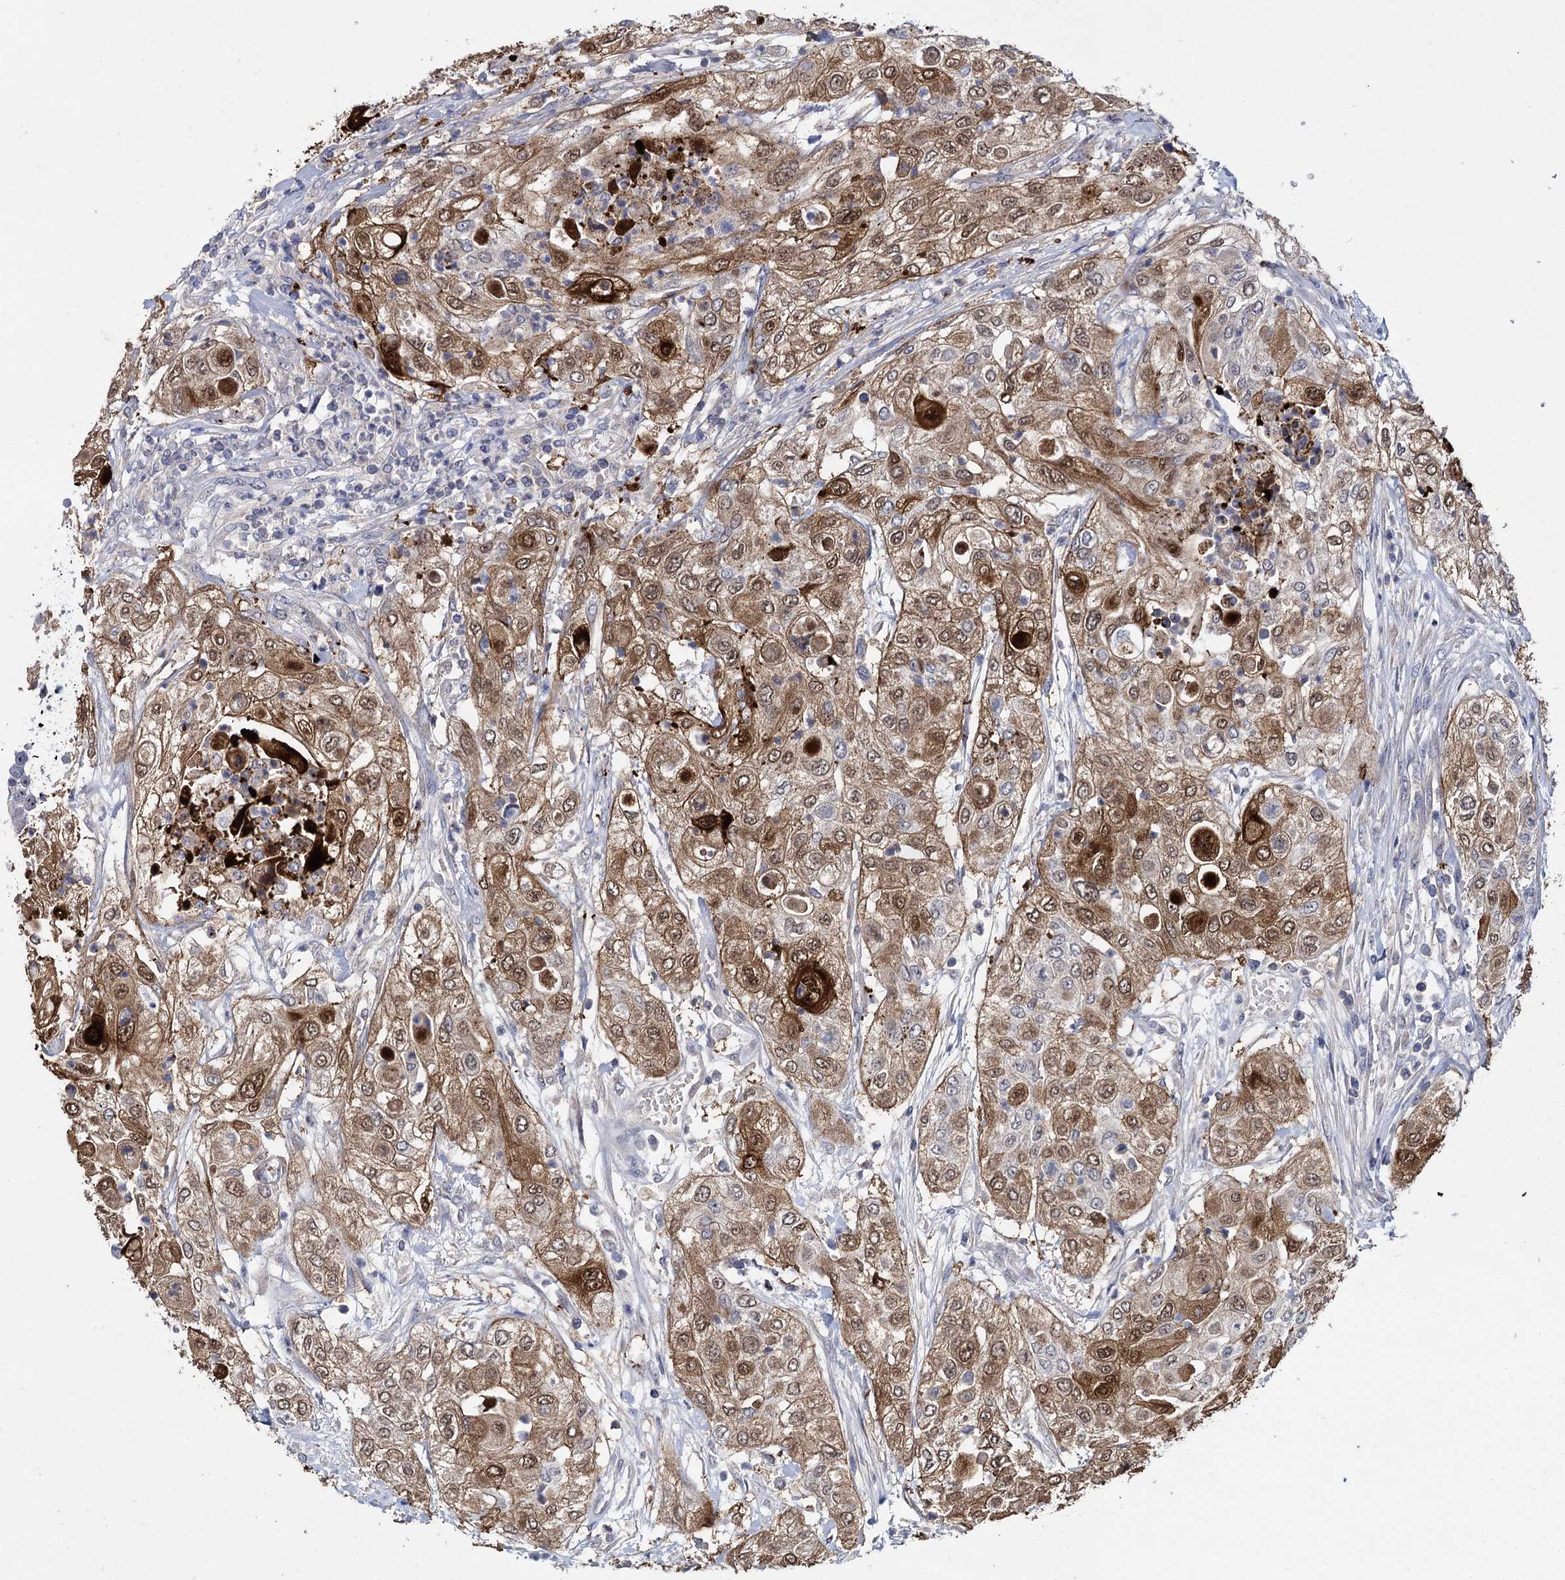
{"staining": {"intensity": "strong", "quantity": ">75%", "location": "cytoplasmic/membranous,nuclear"}, "tissue": "urothelial cancer", "cell_type": "Tumor cells", "image_type": "cancer", "snomed": [{"axis": "morphology", "description": "Urothelial carcinoma, High grade"}, {"axis": "topography", "description": "Urinary bladder"}], "caption": "Immunohistochemical staining of human urothelial cancer demonstrates high levels of strong cytoplasmic/membranous and nuclear protein staining in about >75% of tumor cells.", "gene": "SFN", "patient": {"sex": "female", "age": 79}}